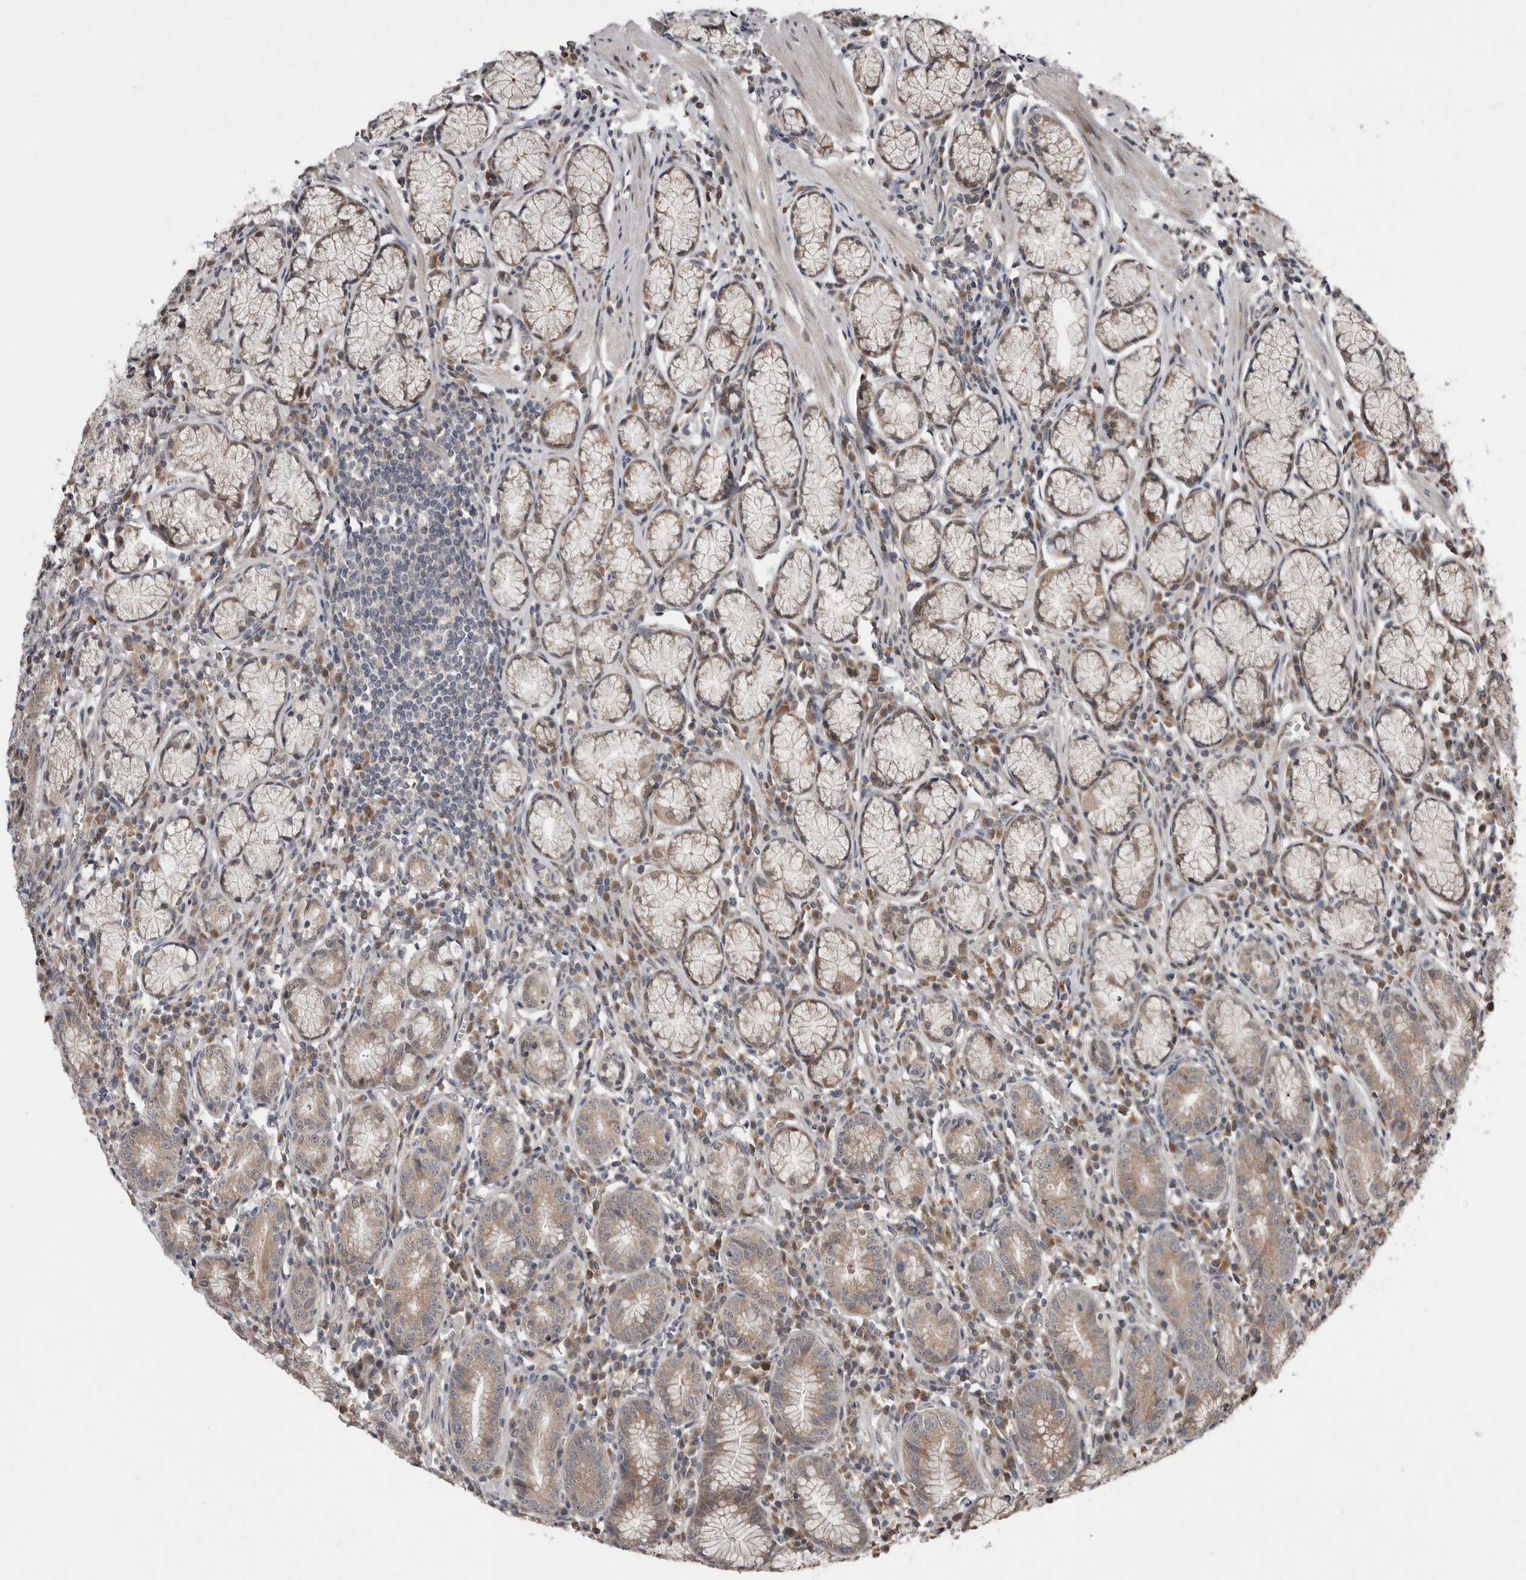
{"staining": {"intensity": "moderate", "quantity": ">75%", "location": "cytoplasmic/membranous"}, "tissue": "stomach", "cell_type": "Glandular cells", "image_type": "normal", "snomed": [{"axis": "morphology", "description": "Normal tissue, NOS"}, {"axis": "topography", "description": "Stomach"}], "caption": "Stomach stained for a protein (brown) exhibits moderate cytoplasmic/membranous positive expression in about >75% of glandular cells.", "gene": "CHML", "patient": {"sex": "male", "age": 55}}